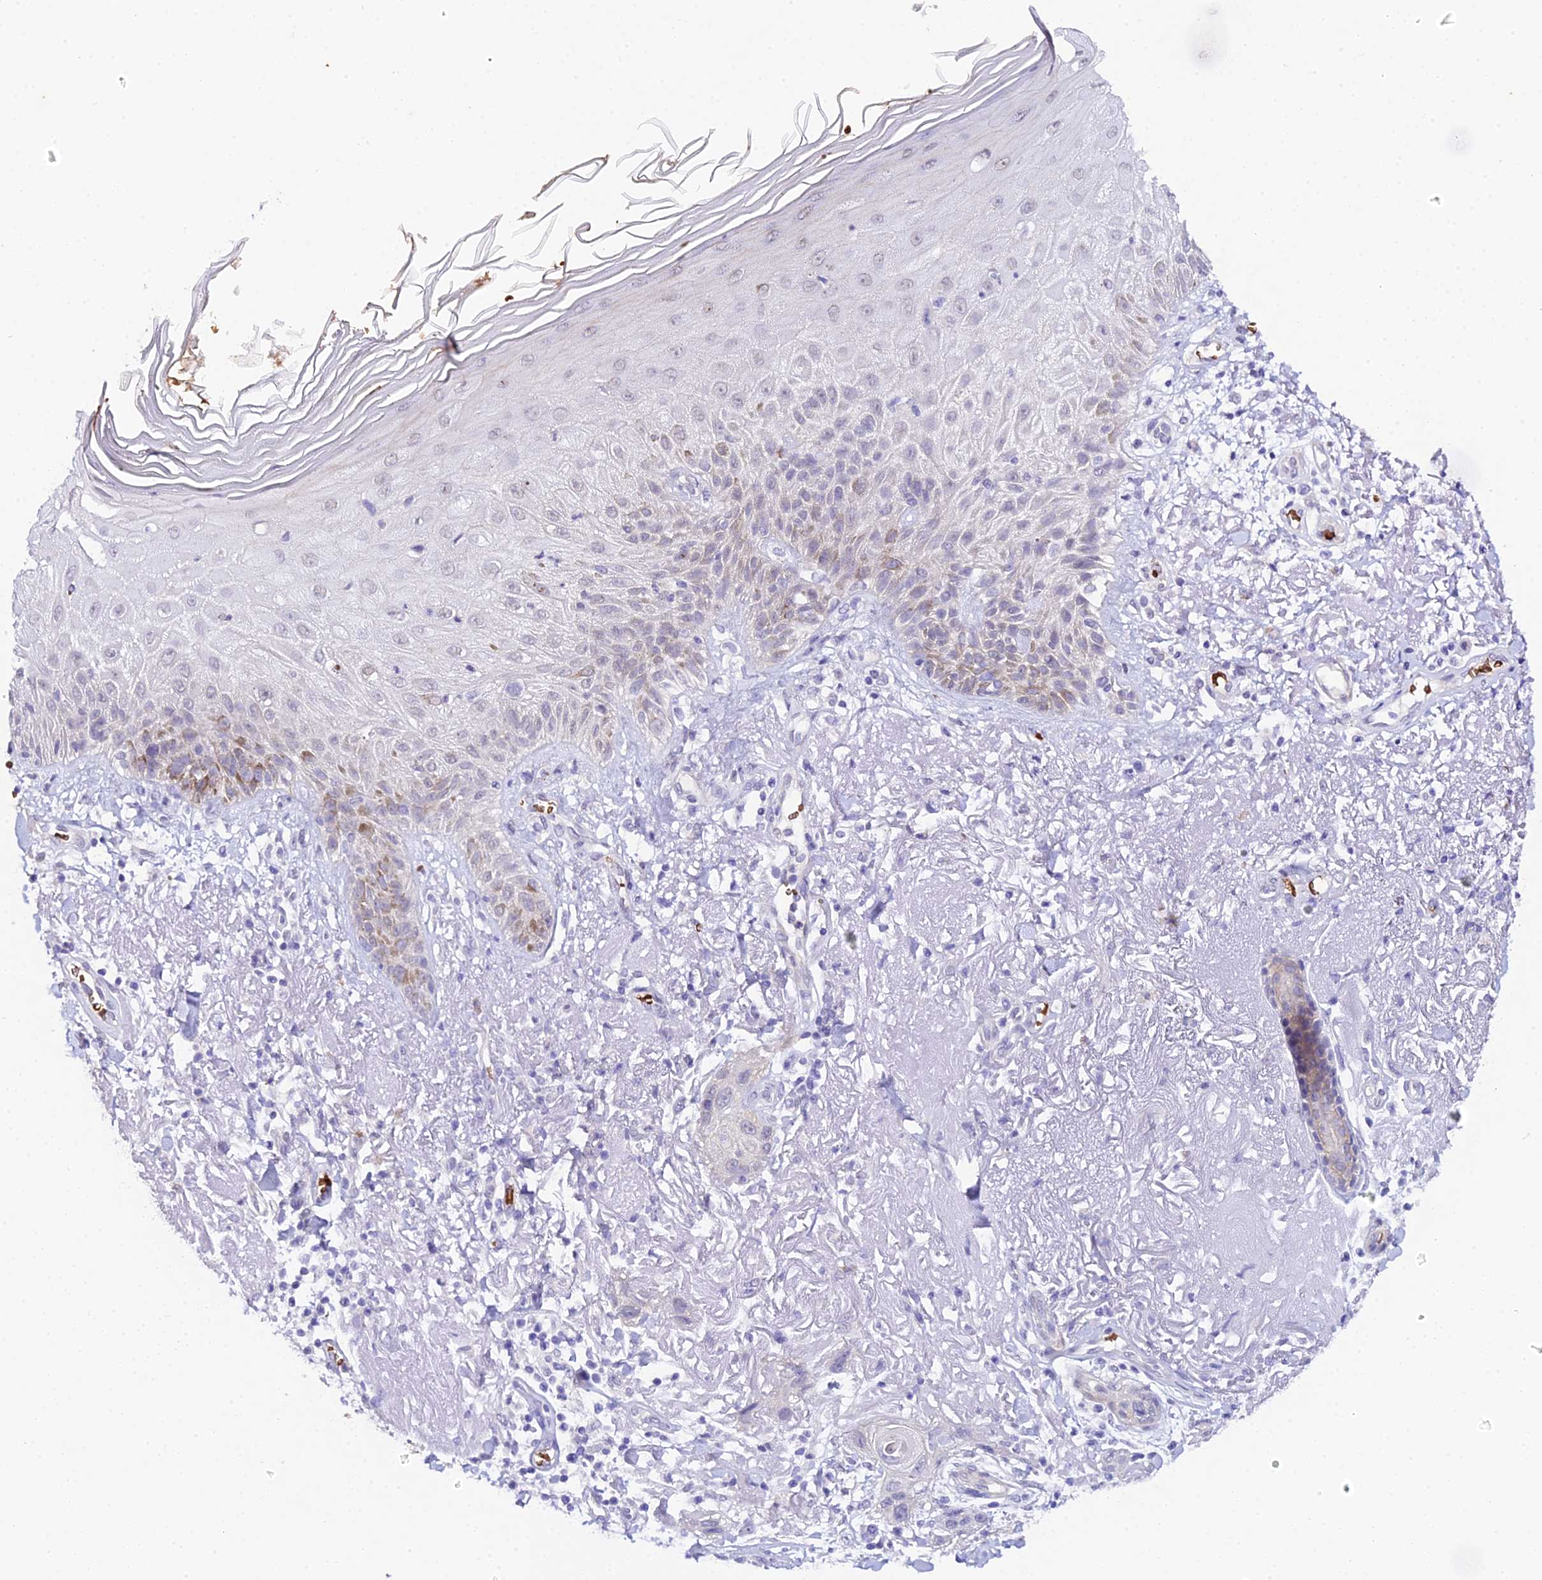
{"staining": {"intensity": "negative", "quantity": "none", "location": "none"}, "tissue": "skin cancer", "cell_type": "Tumor cells", "image_type": "cancer", "snomed": [{"axis": "morphology", "description": "Normal tissue, NOS"}, {"axis": "morphology", "description": "Squamous cell carcinoma, NOS"}, {"axis": "topography", "description": "Skin"}], "caption": "High power microscopy micrograph of an IHC image of skin cancer (squamous cell carcinoma), revealing no significant expression in tumor cells.", "gene": "CFAP45", "patient": {"sex": "male", "age": 72}}